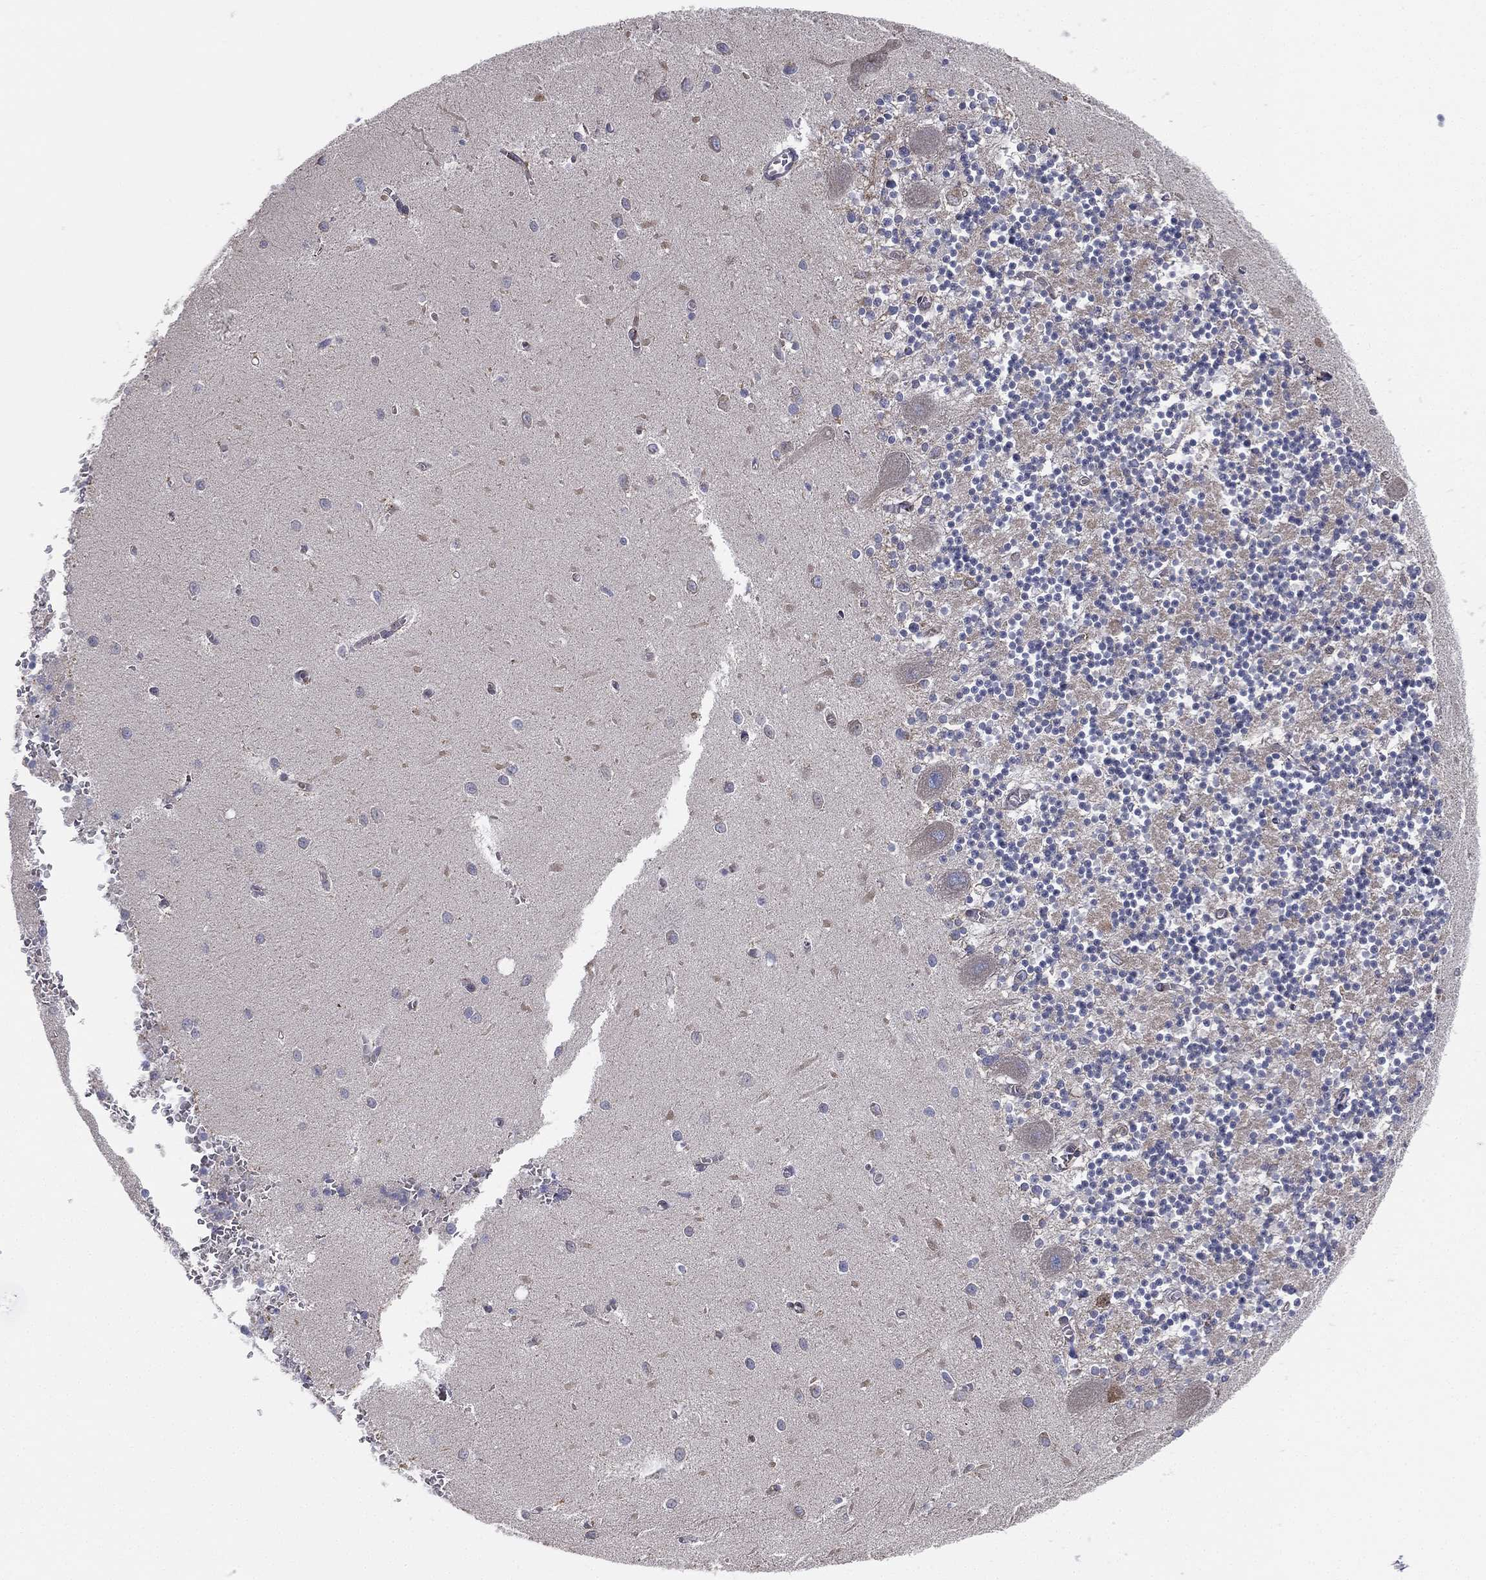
{"staining": {"intensity": "negative", "quantity": "none", "location": "none"}, "tissue": "cerebellum", "cell_type": "Cells in granular layer", "image_type": "normal", "snomed": [{"axis": "morphology", "description": "Normal tissue, NOS"}, {"axis": "topography", "description": "Cerebellum"}], "caption": "An immunohistochemistry (IHC) micrograph of benign cerebellum is shown. There is no staining in cells in granular layer of cerebellum.", "gene": "CYB5B", "patient": {"sex": "female", "age": 64}}